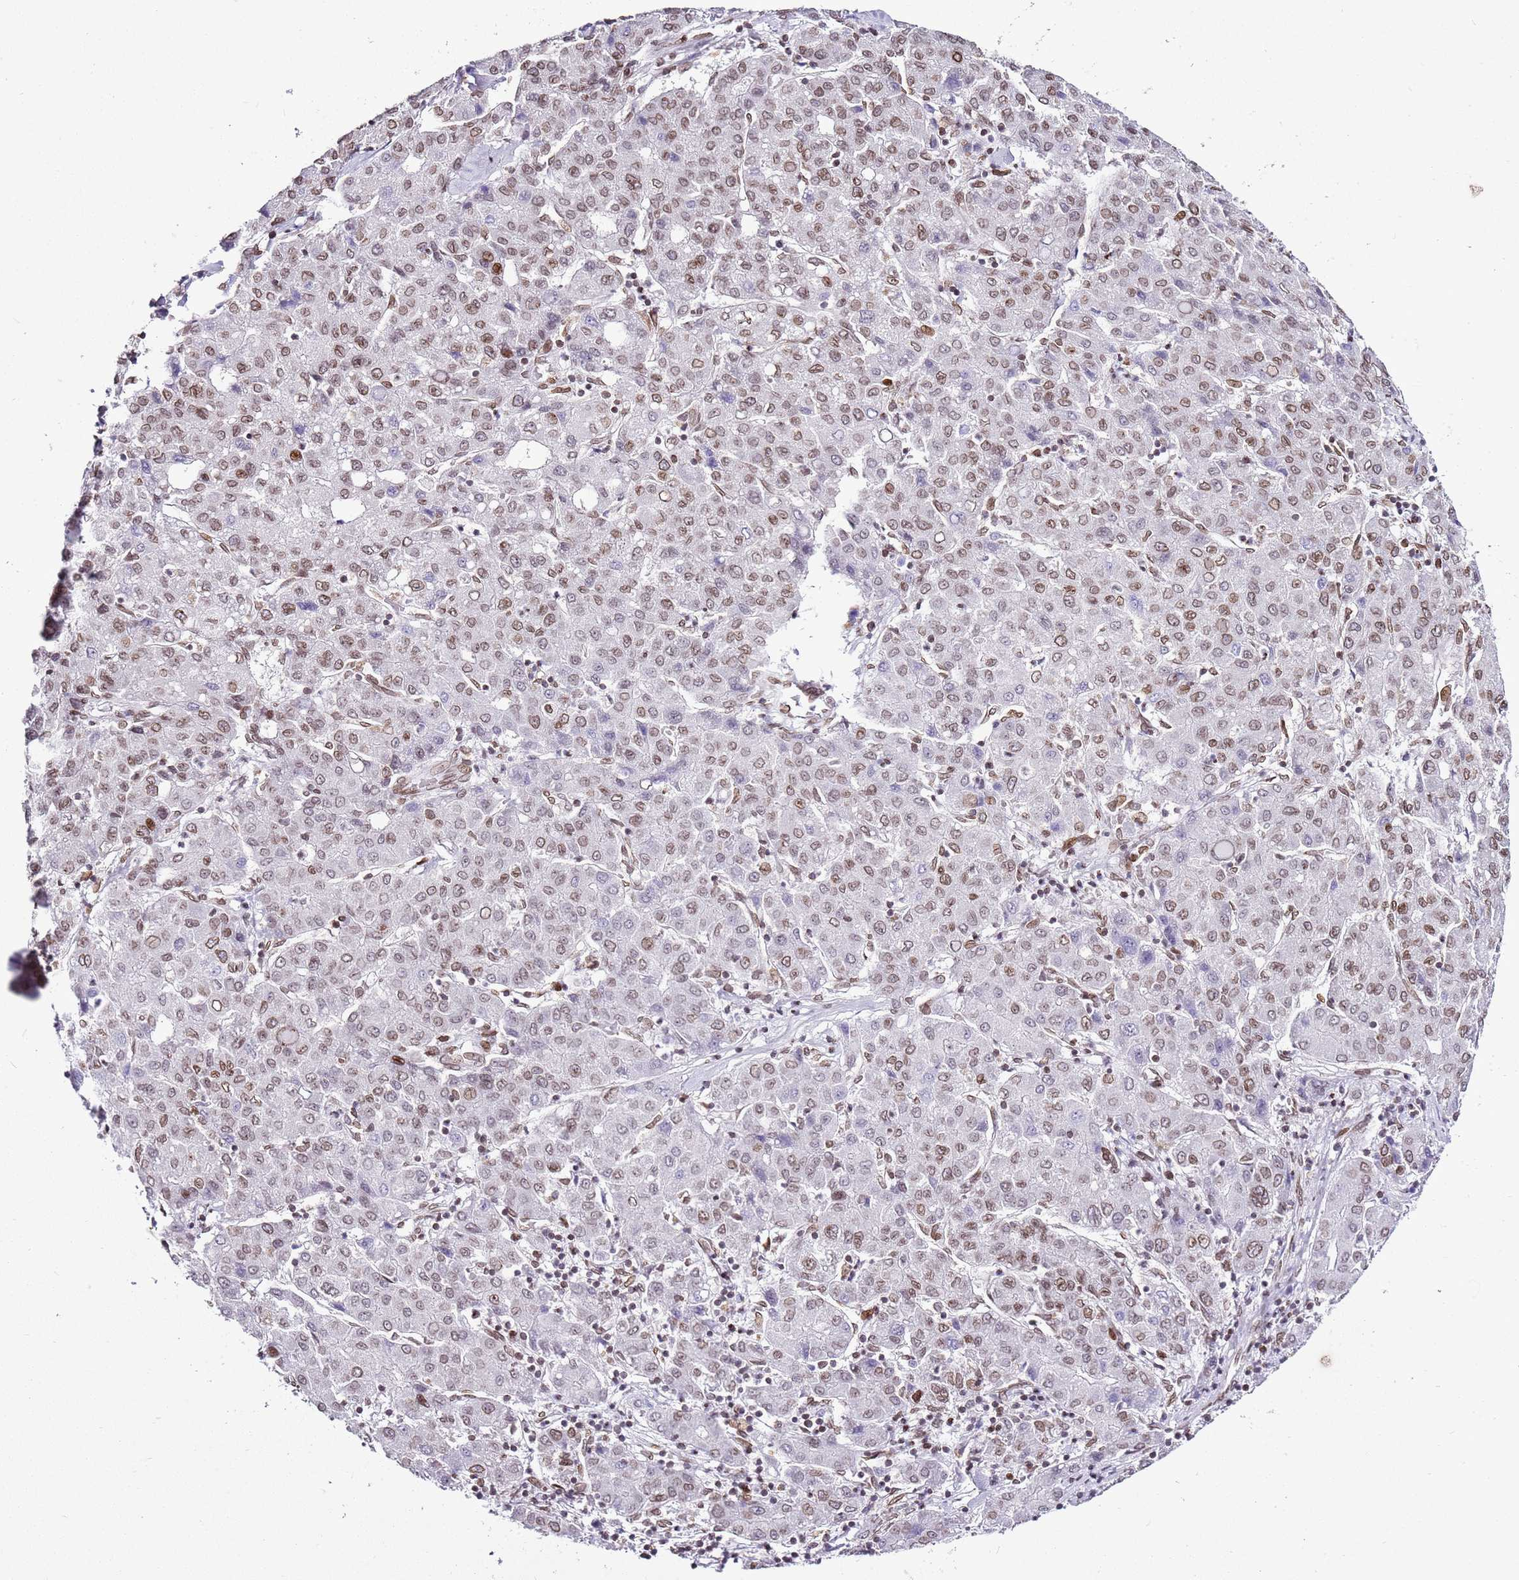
{"staining": {"intensity": "moderate", "quantity": ">75%", "location": "cytoplasmic/membranous,nuclear"}, "tissue": "liver cancer", "cell_type": "Tumor cells", "image_type": "cancer", "snomed": [{"axis": "morphology", "description": "Carcinoma, Hepatocellular, NOS"}, {"axis": "topography", "description": "Liver"}], "caption": "A brown stain shows moderate cytoplasmic/membranous and nuclear positivity of a protein in liver cancer (hepatocellular carcinoma) tumor cells.", "gene": "POU6F1", "patient": {"sex": "male", "age": 65}}